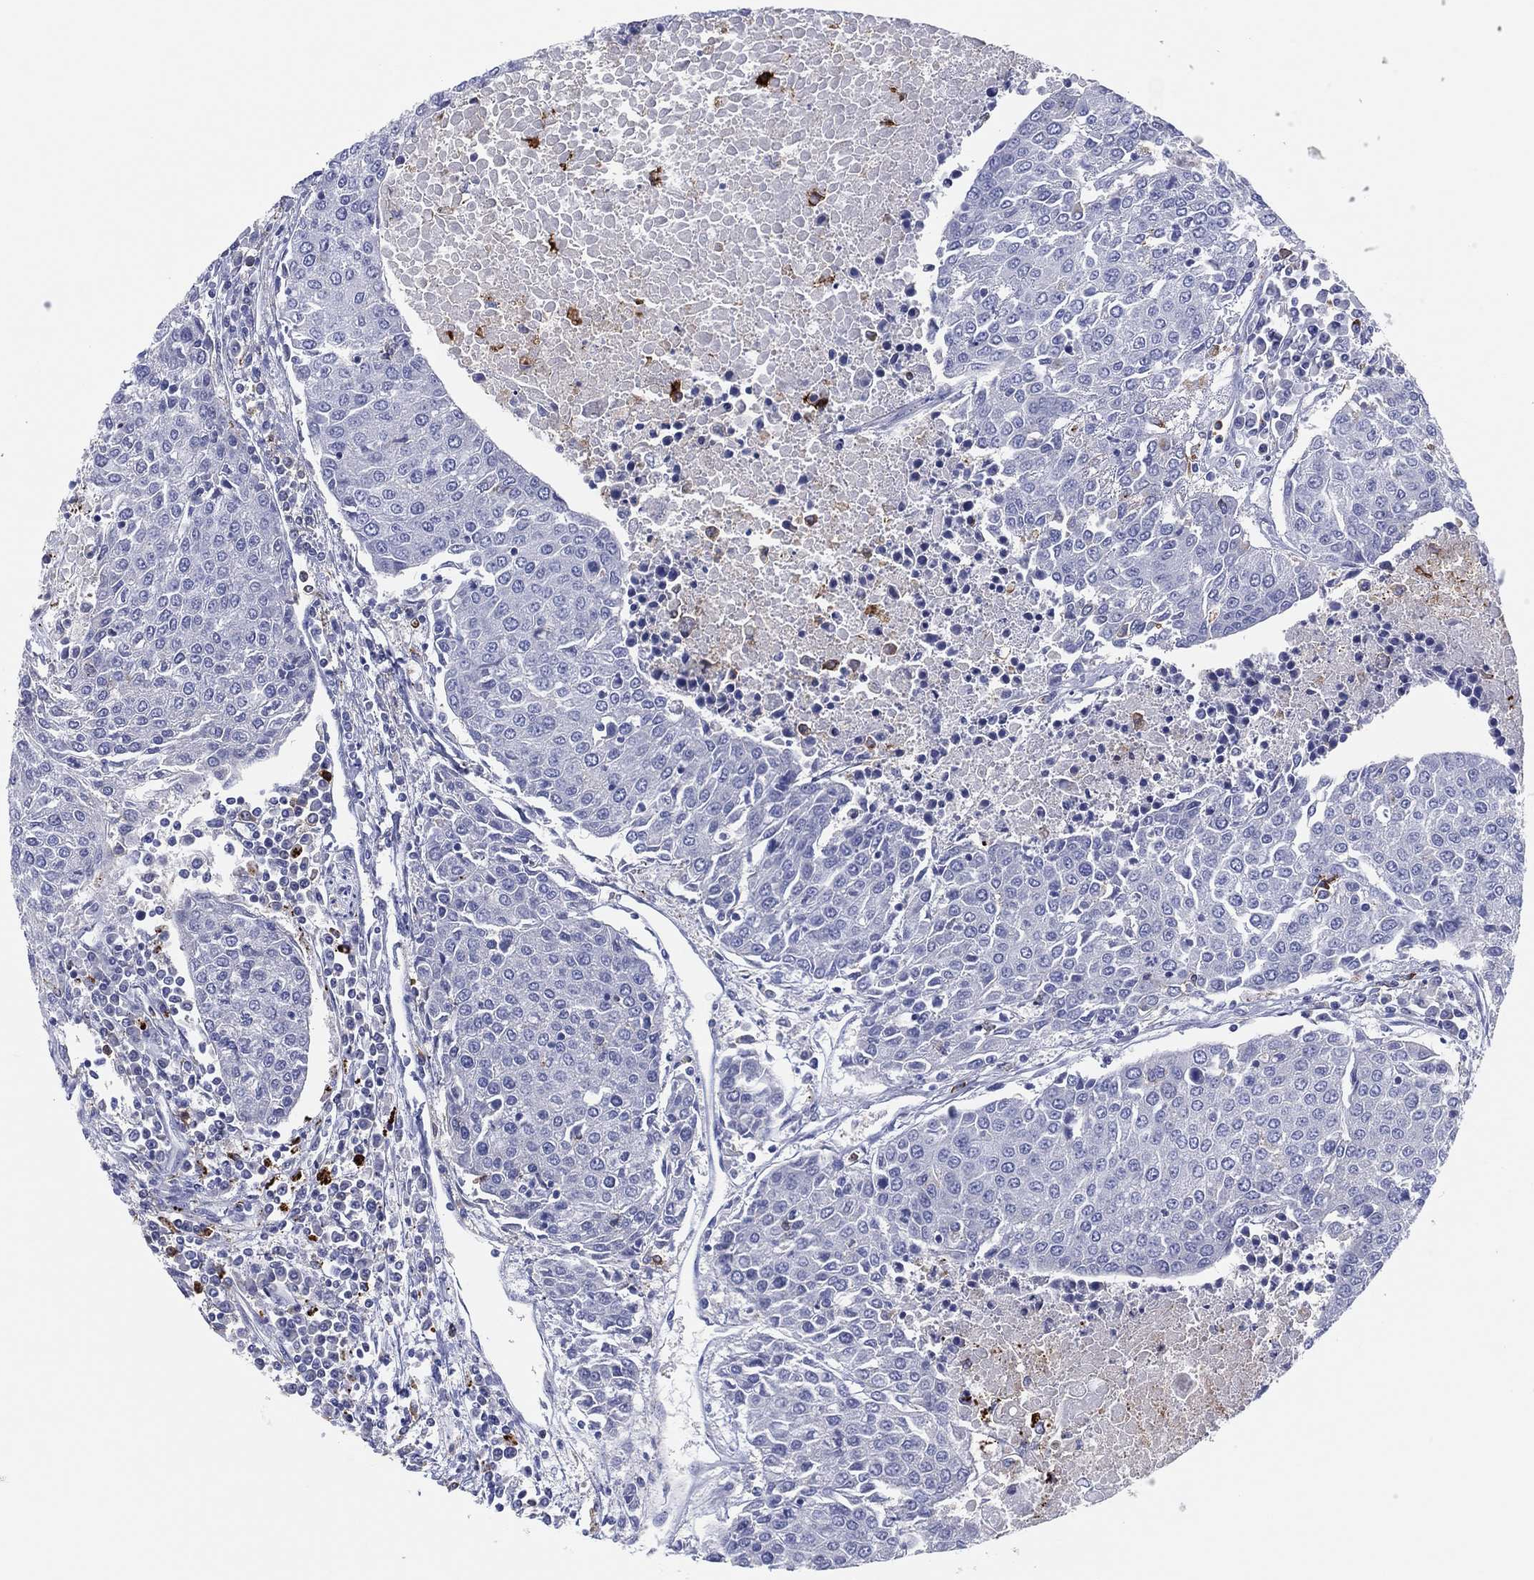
{"staining": {"intensity": "negative", "quantity": "none", "location": "none"}, "tissue": "urothelial cancer", "cell_type": "Tumor cells", "image_type": "cancer", "snomed": [{"axis": "morphology", "description": "Urothelial carcinoma, High grade"}, {"axis": "topography", "description": "Urinary bladder"}], "caption": "DAB (3,3'-diaminobenzidine) immunohistochemical staining of human urothelial carcinoma (high-grade) exhibits no significant positivity in tumor cells. Brightfield microscopy of immunohistochemistry (IHC) stained with DAB (3,3'-diaminobenzidine) (brown) and hematoxylin (blue), captured at high magnification.", "gene": "PLAC8", "patient": {"sex": "female", "age": 85}}